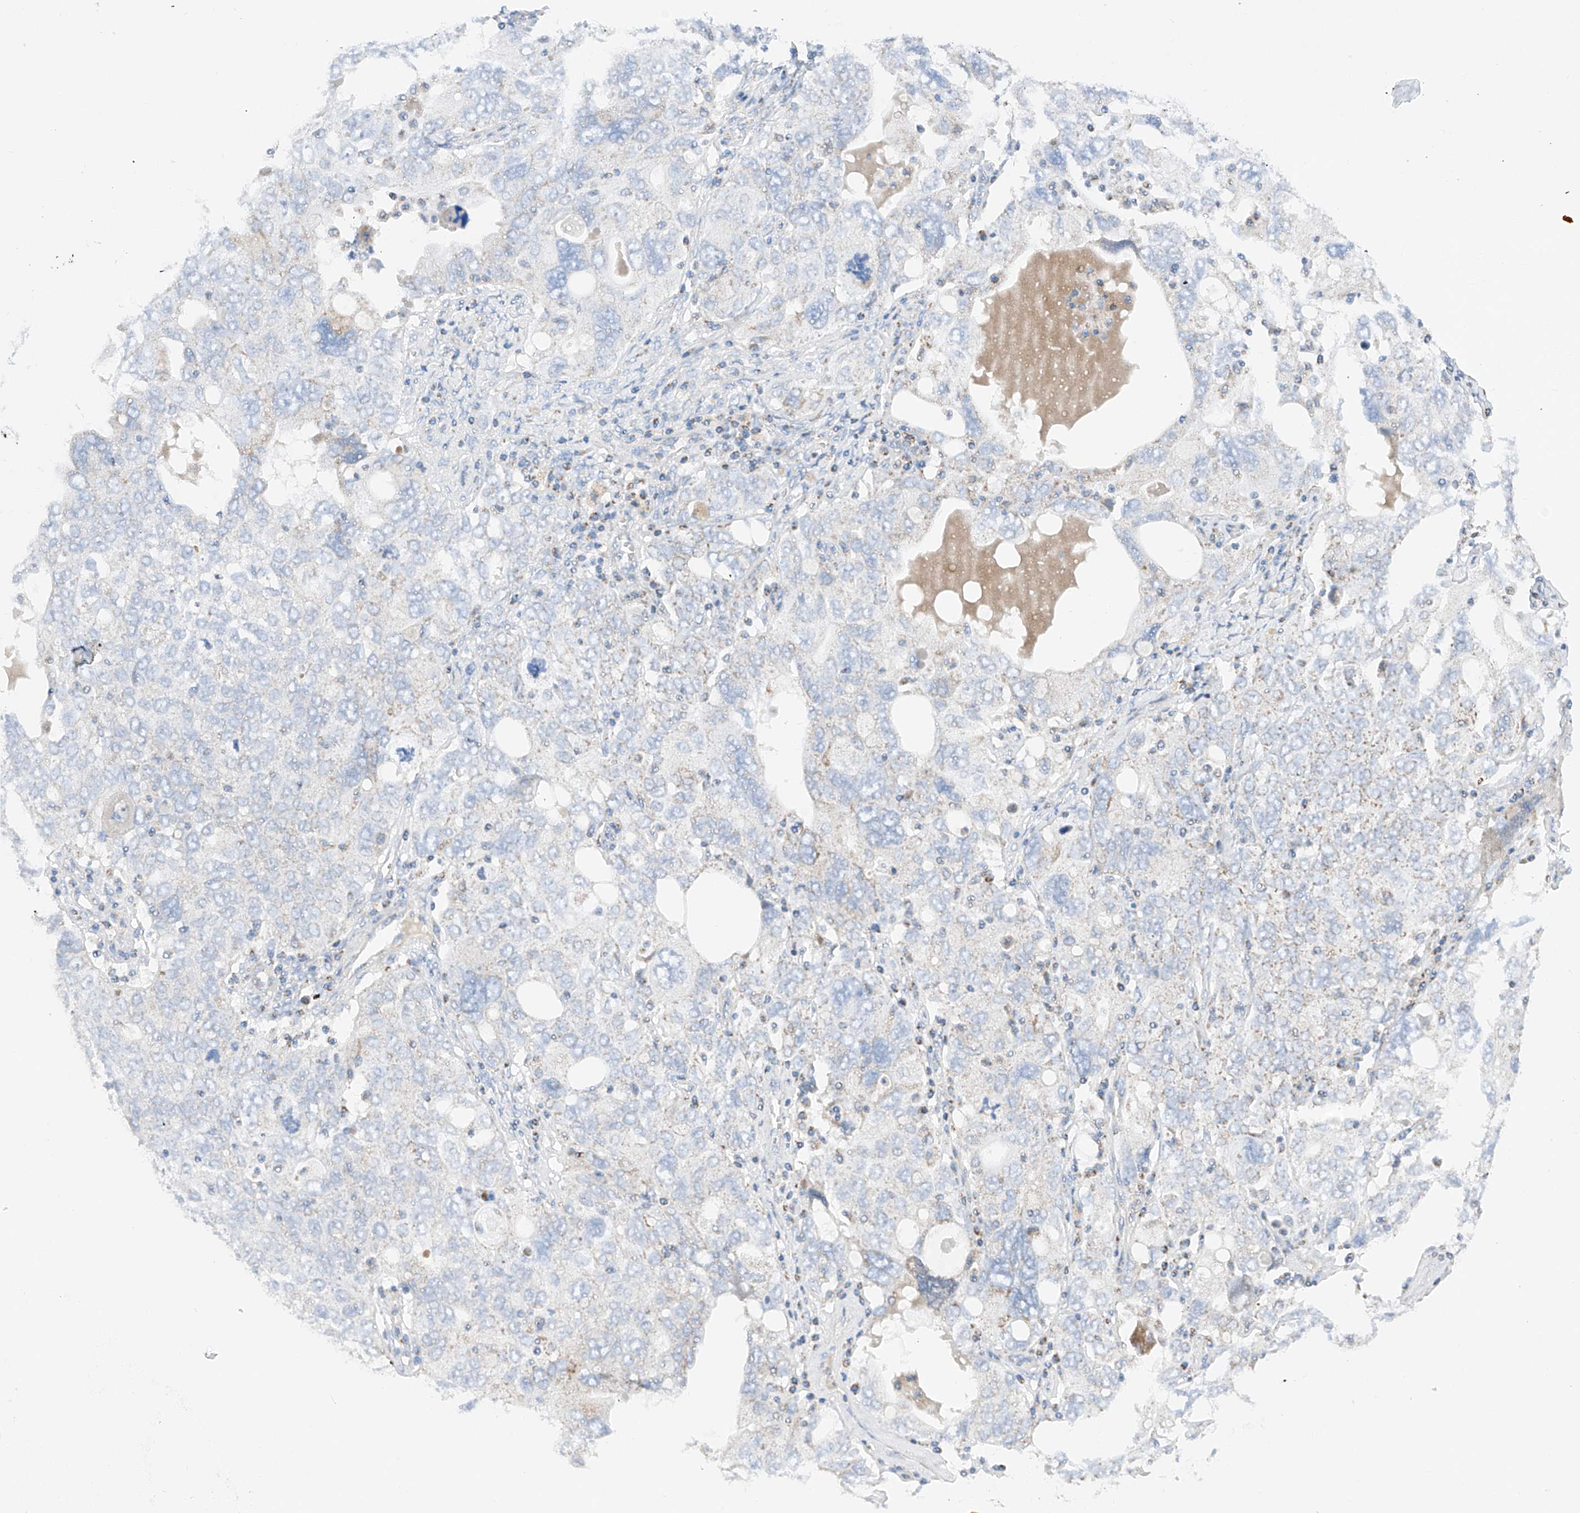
{"staining": {"intensity": "negative", "quantity": "none", "location": "none"}, "tissue": "ovarian cancer", "cell_type": "Tumor cells", "image_type": "cancer", "snomed": [{"axis": "morphology", "description": "Carcinoma, endometroid"}, {"axis": "topography", "description": "Ovary"}], "caption": "This micrograph is of endometroid carcinoma (ovarian) stained with IHC to label a protein in brown with the nuclei are counter-stained blue. There is no expression in tumor cells.", "gene": "MRAP", "patient": {"sex": "female", "age": 62}}